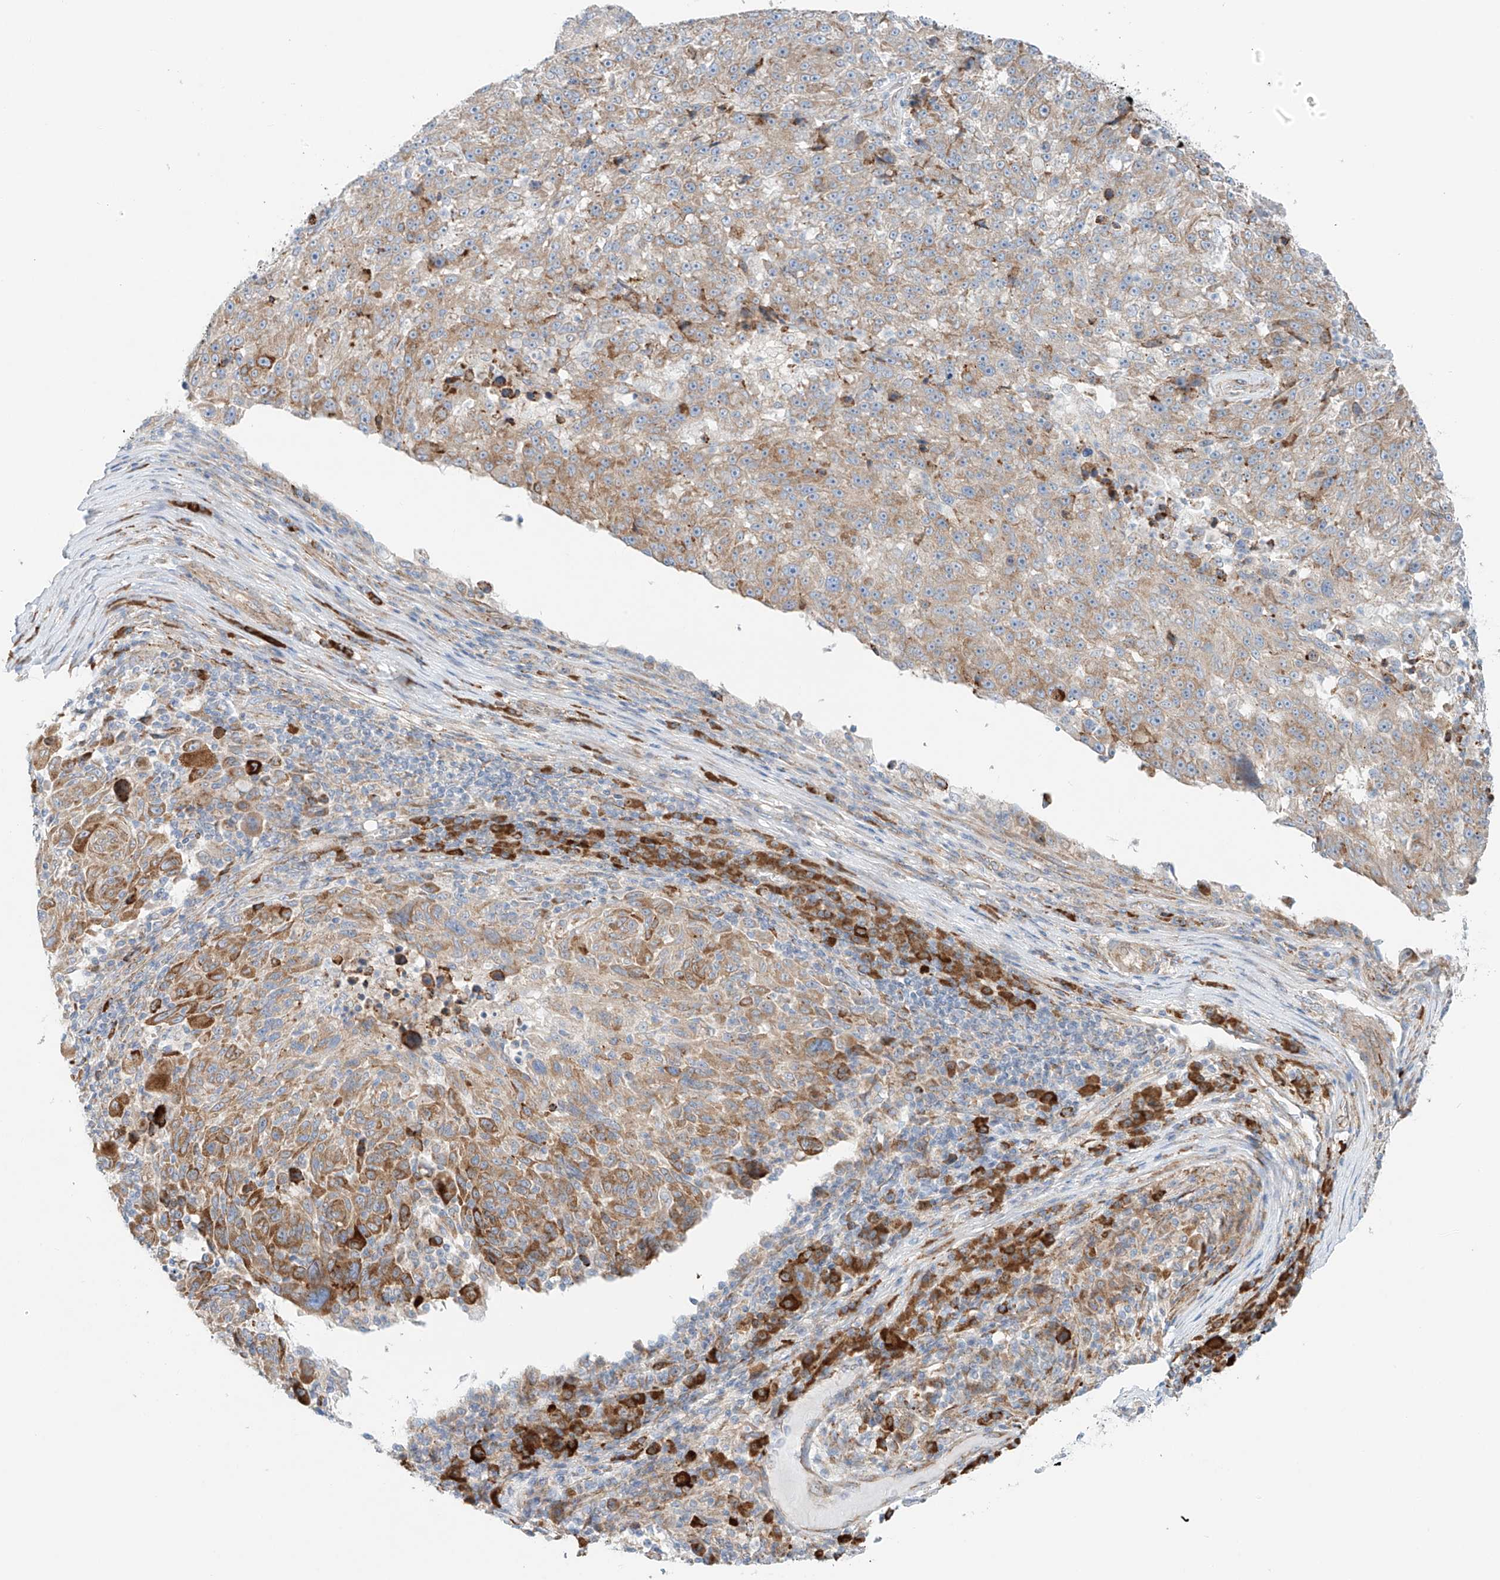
{"staining": {"intensity": "moderate", "quantity": "25%-75%", "location": "cytoplasmic/membranous"}, "tissue": "melanoma", "cell_type": "Tumor cells", "image_type": "cancer", "snomed": [{"axis": "morphology", "description": "Malignant melanoma, NOS"}, {"axis": "topography", "description": "Skin"}], "caption": "Melanoma tissue reveals moderate cytoplasmic/membranous expression in about 25%-75% of tumor cells", "gene": "EIPR1", "patient": {"sex": "male", "age": 53}}